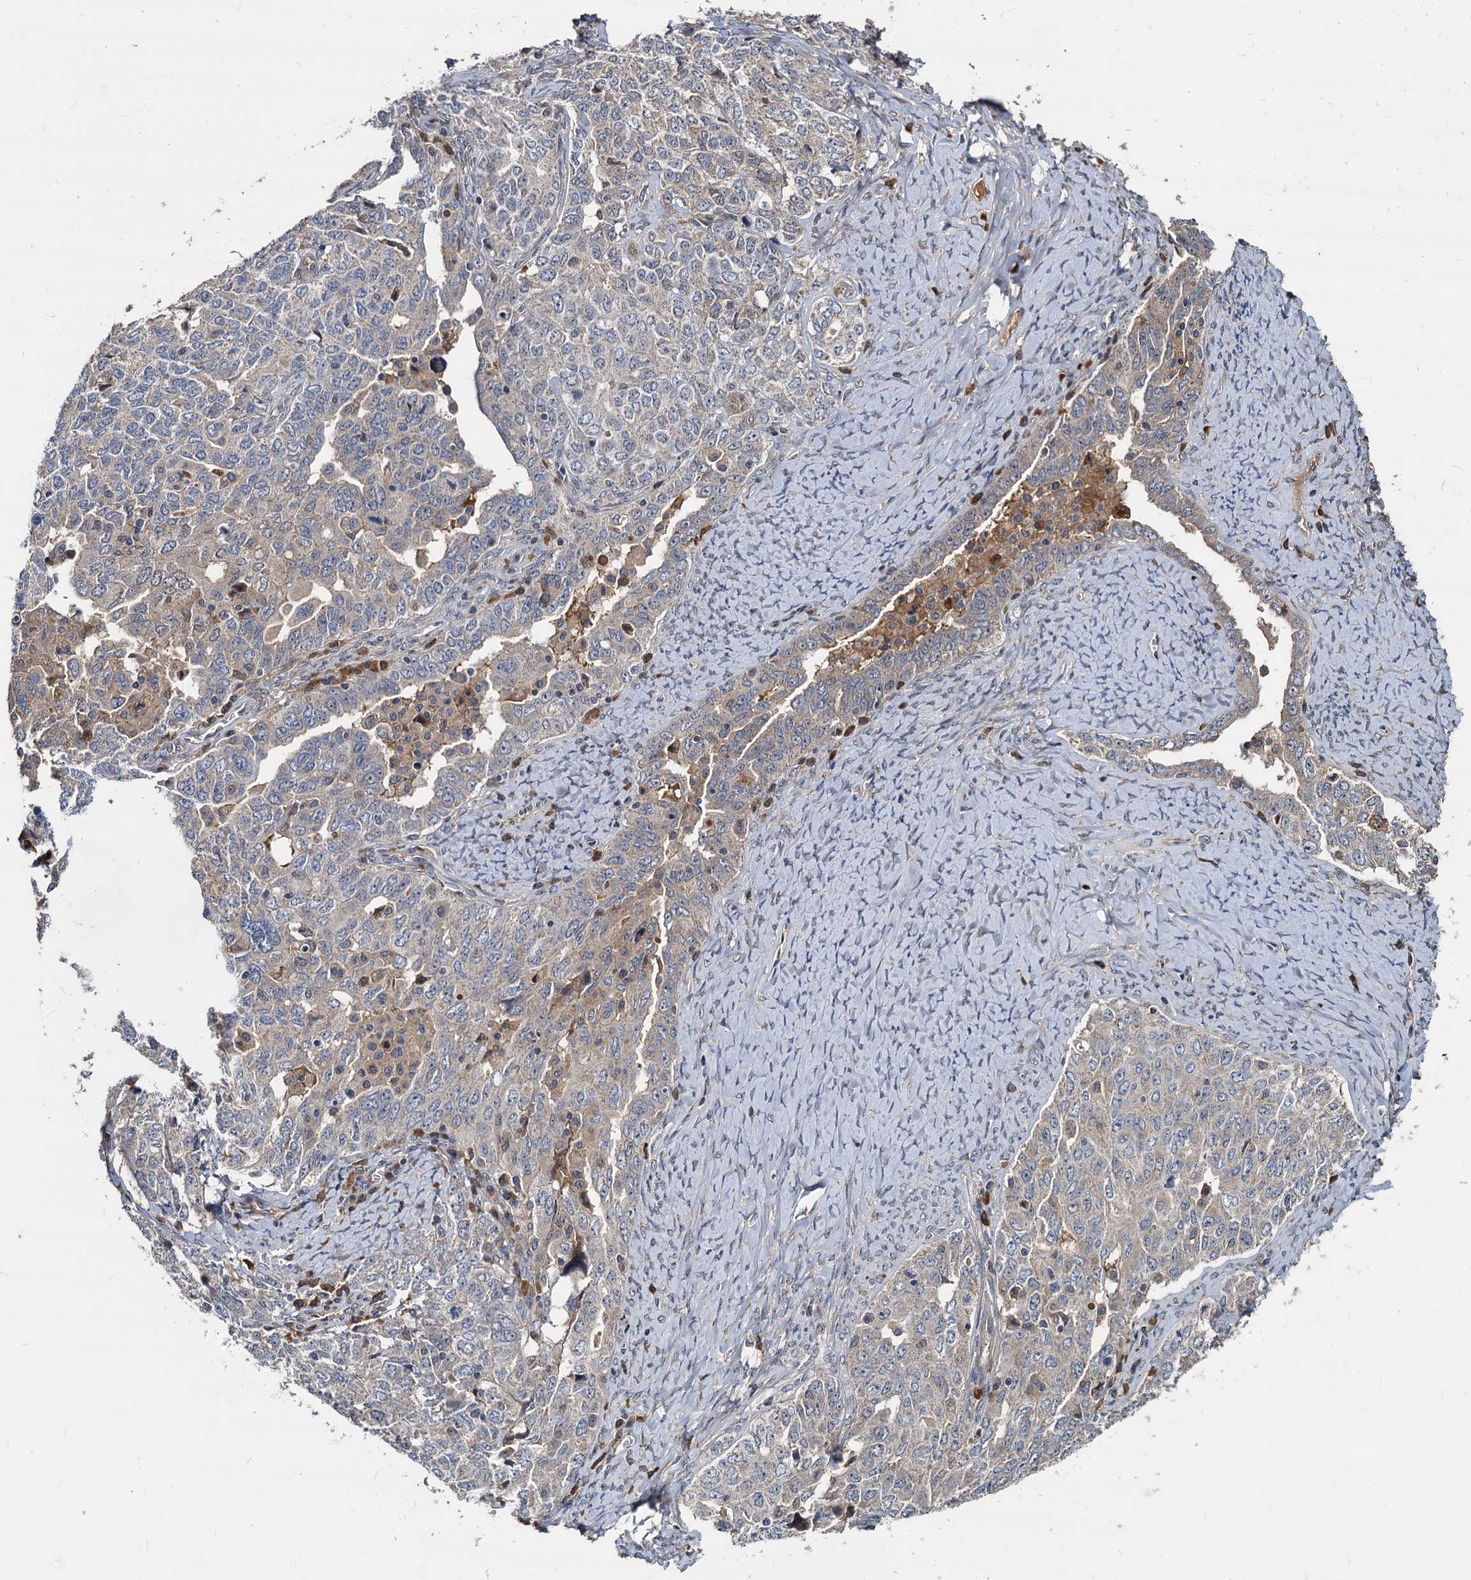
{"staining": {"intensity": "weak", "quantity": "<25%", "location": "cytoplasmic/membranous"}, "tissue": "ovarian cancer", "cell_type": "Tumor cells", "image_type": "cancer", "snomed": [{"axis": "morphology", "description": "Carcinoma, endometroid"}, {"axis": "topography", "description": "Ovary"}], "caption": "Ovarian endometroid carcinoma was stained to show a protein in brown. There is no significant expression in tumor cells.", "gene": "CCDC184", "patient": {"sex": "female", "age": 62}}